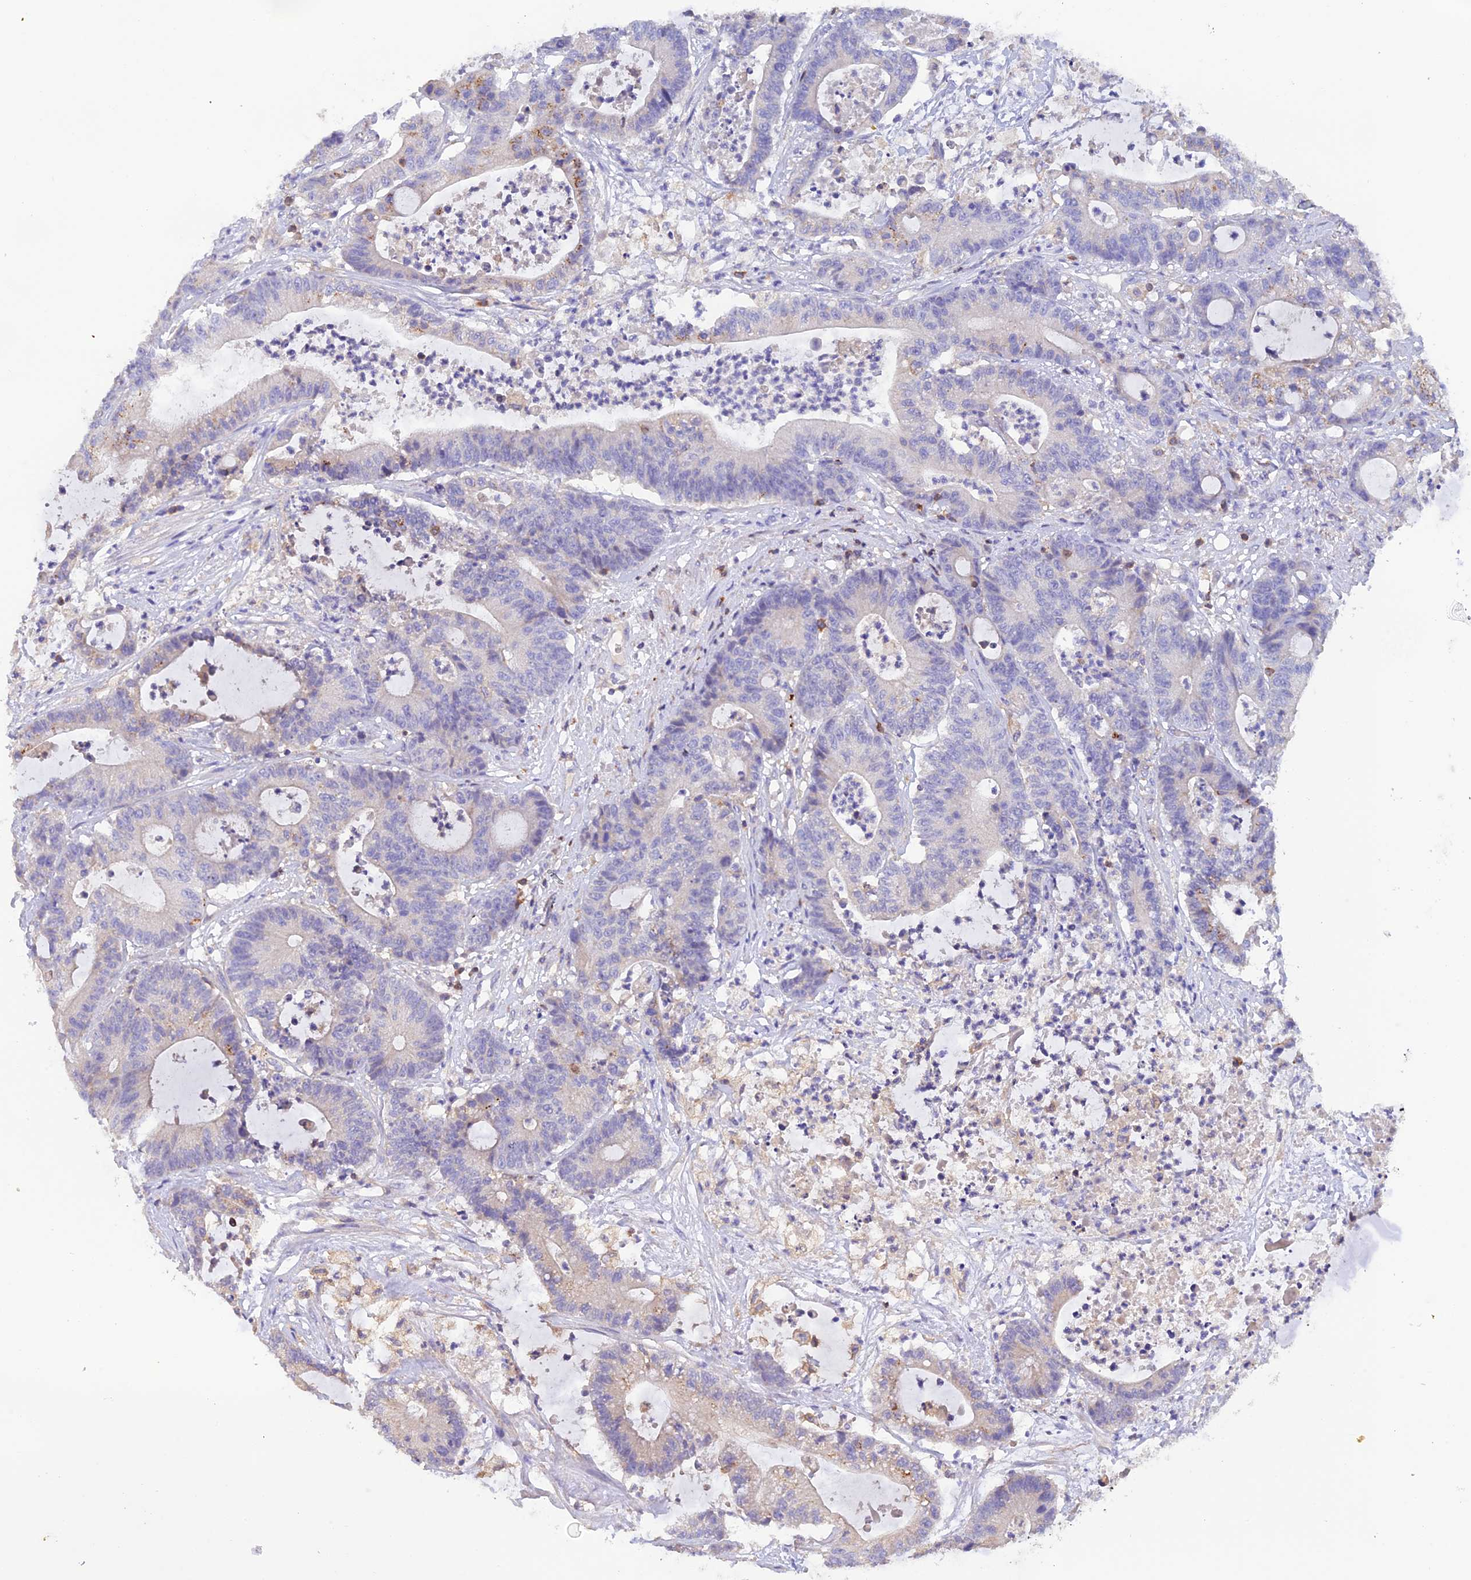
{"staining": {"intensity": "moderate", "quantity": "<25%", "location": "cytoplasmic/membranous"}, "tissue": "colorectal cancer", "cell_type": "Tumor cells", "image_type": "cancer", "snomed": [{"axis": "morphology", "description": "Adenocarcinoma, NOS"}, {"axis": "topography", "description": "Colon"}], "caption": "High-power microscopy captured an immunohistochemistry image of colorectal cancer (adenocarcinoma), revealing moderate cytoplasmic/membranous staining in approximately <25% of tumor cells.", "gene": "LPXN", "patient": {"sex": "female", "age": 84}}